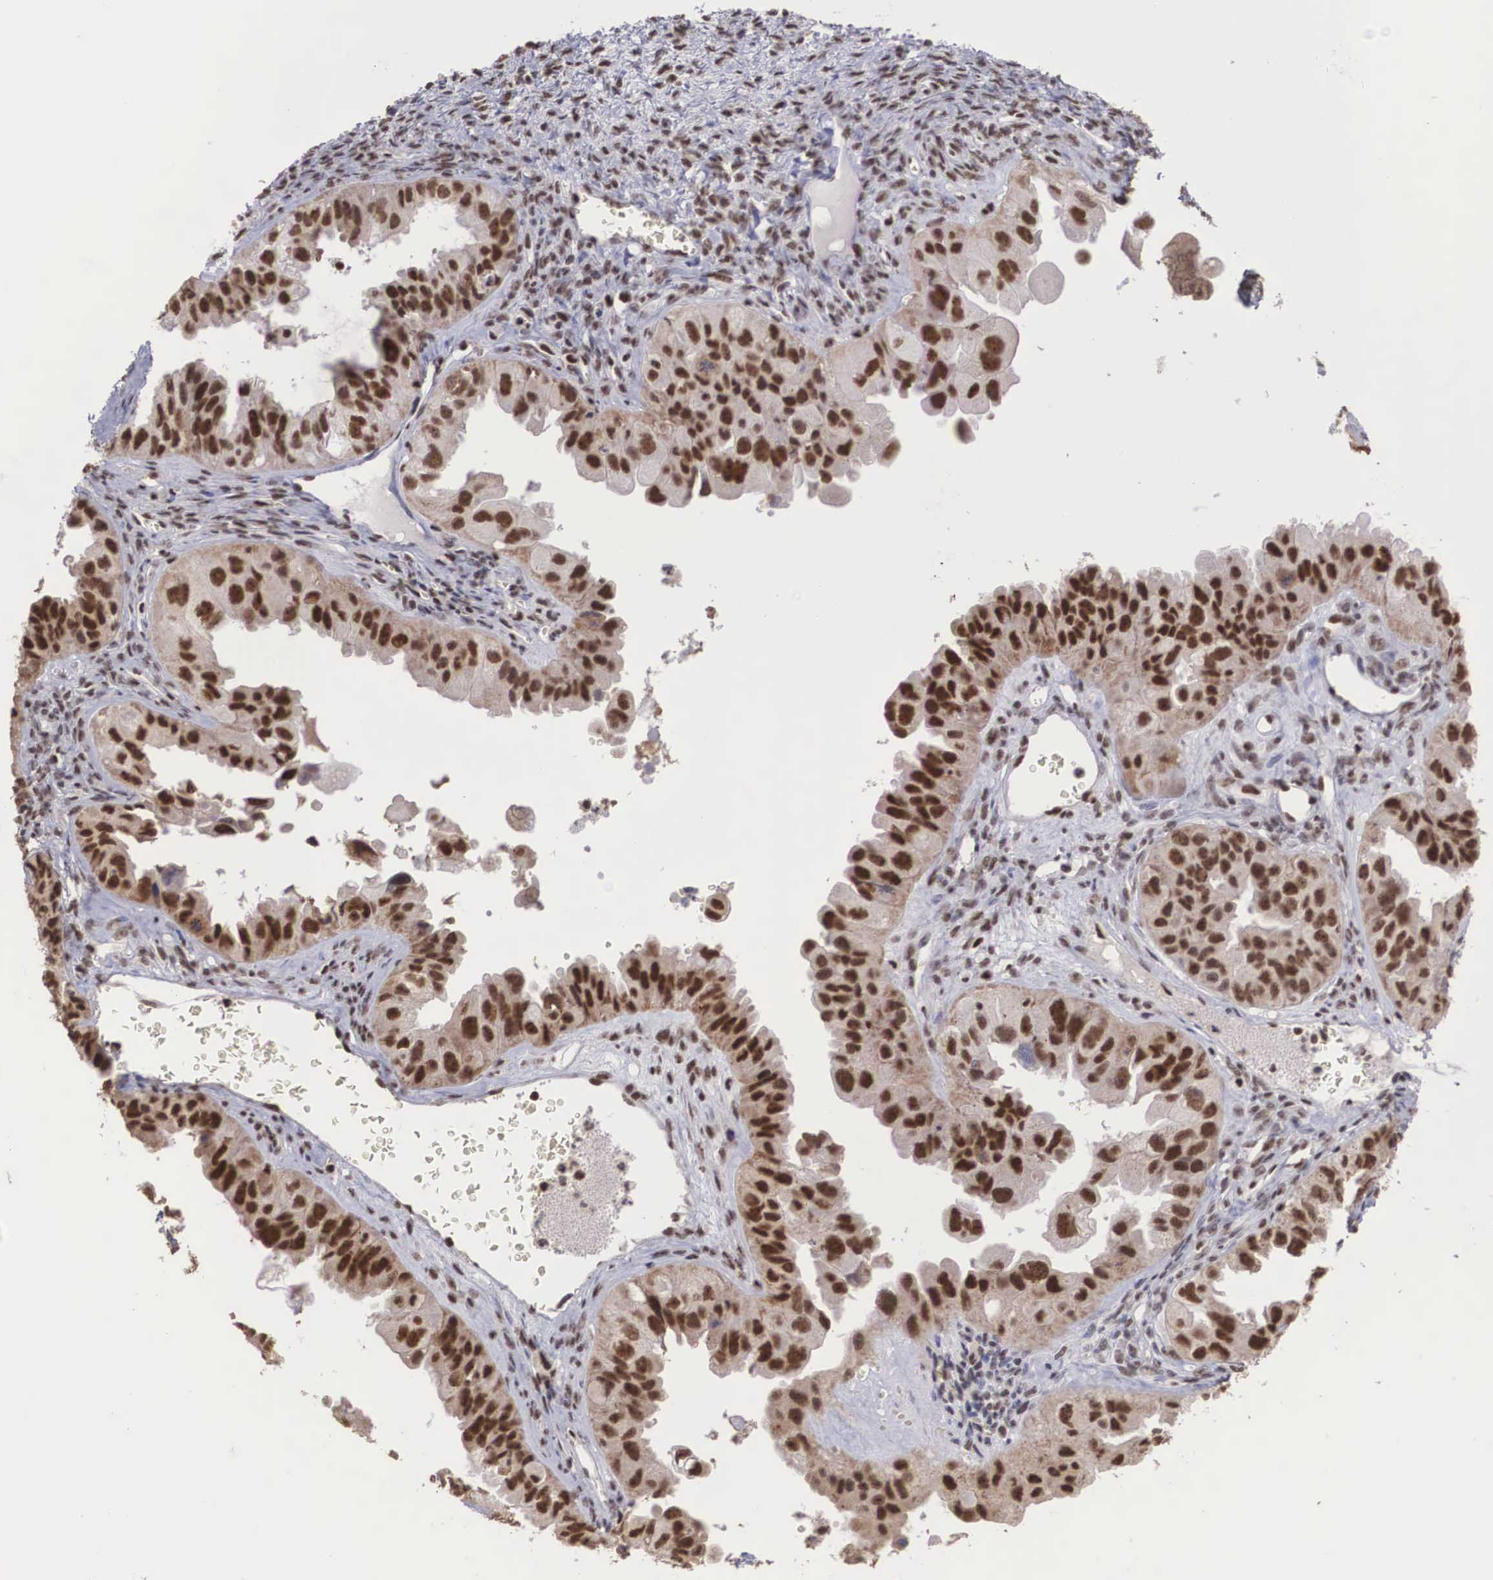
{"staining": {"intensity": "strong", "quantity": ">75%", "location": "nuclear"}, "tissue": "ovarian cancer", "cell_type": "Tumor cells", "image_type": "cancer", "snomed": [{"axis": "morphology", "description": "Carcinoma, endometroid"}, {"axis": "topography", "description": "Ovary"}], "caption": "Ovarian endometroid carcinoma tissue shows strong nuclear expression in approximately >75% of tumor cells, visualized by immunohistochemistry.", "gene": "HTATSF1", "patient": {"sex": "female", "age": 85}}